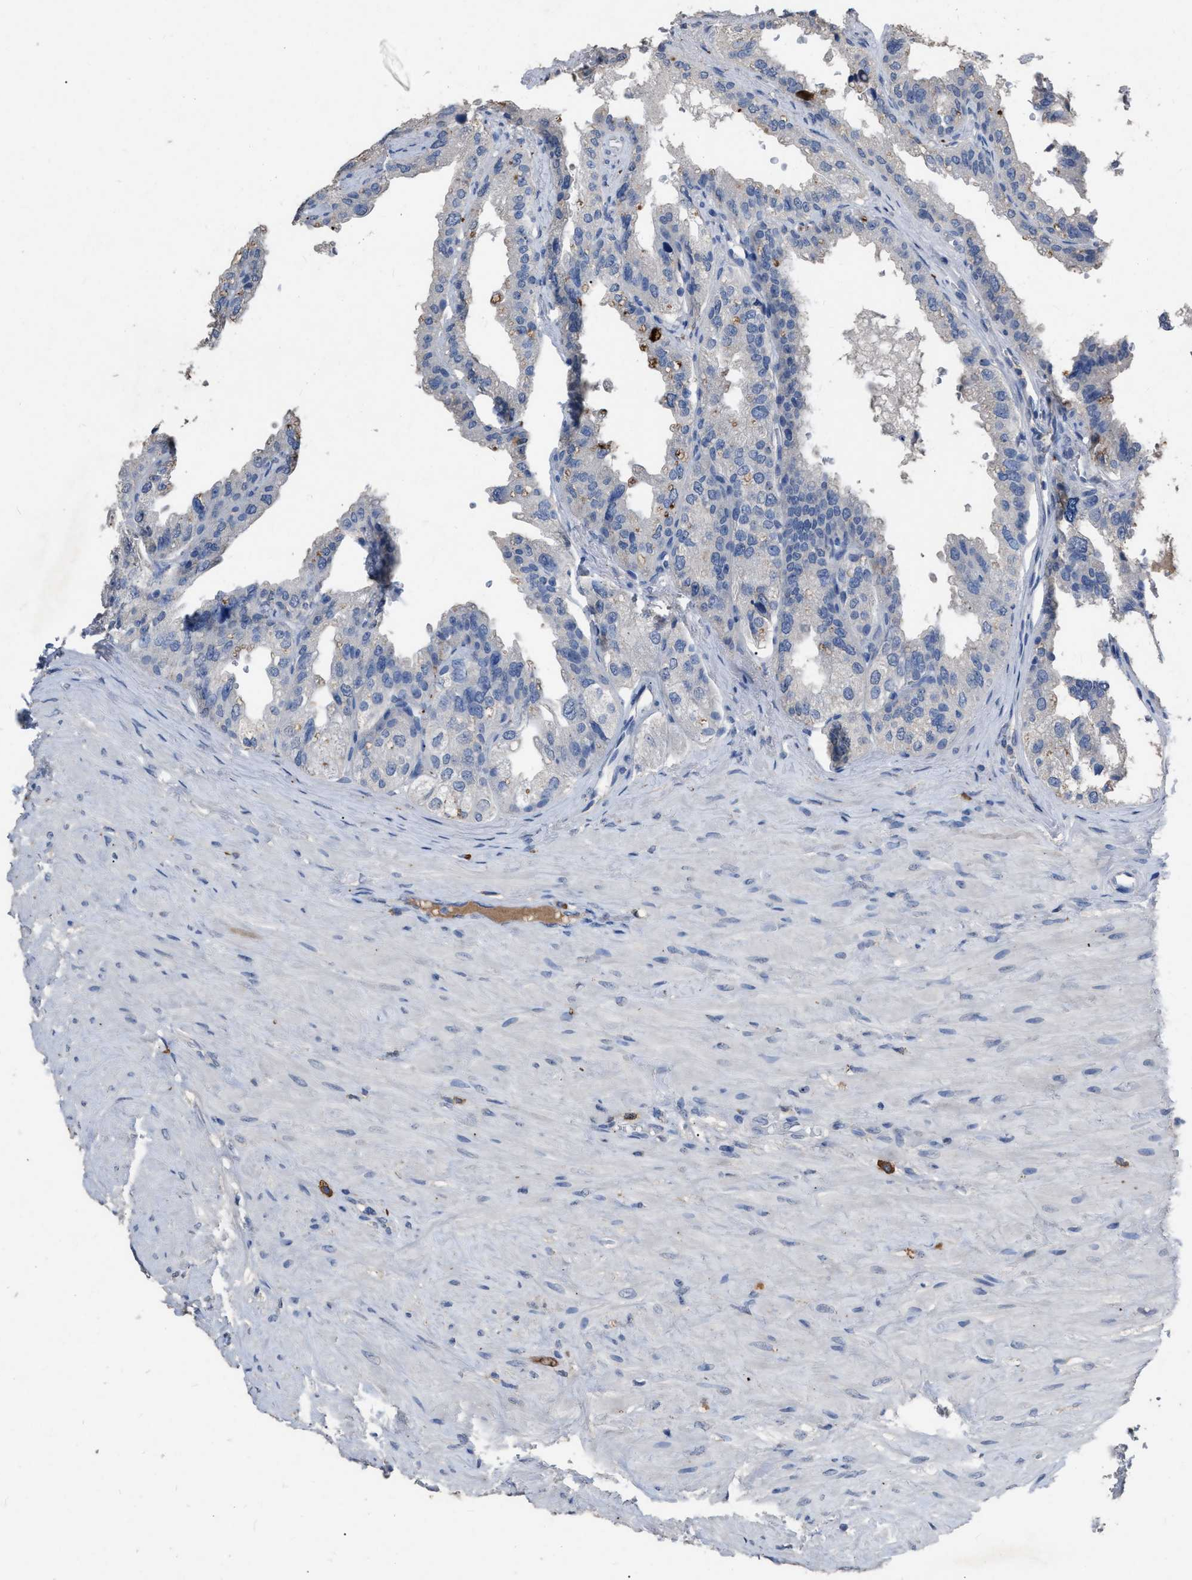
{"staining": {"intensity": "negative", "quantity": "none", "location": "none"}, "tissue": "seminal vesicle", "cell_type": "Glandular cells", "image_type": "normal", "snomed": [{"axis": "morphology", "description": "Normal tissue, NOS"}, {"axis": "topography", "description": "Seminal veicle"}], "caption": "Glandular cells show no significant expression in unremarkable seminal vesicle.", "gene": "HABP2", "patient": {"sex": "male", "age": 68}}